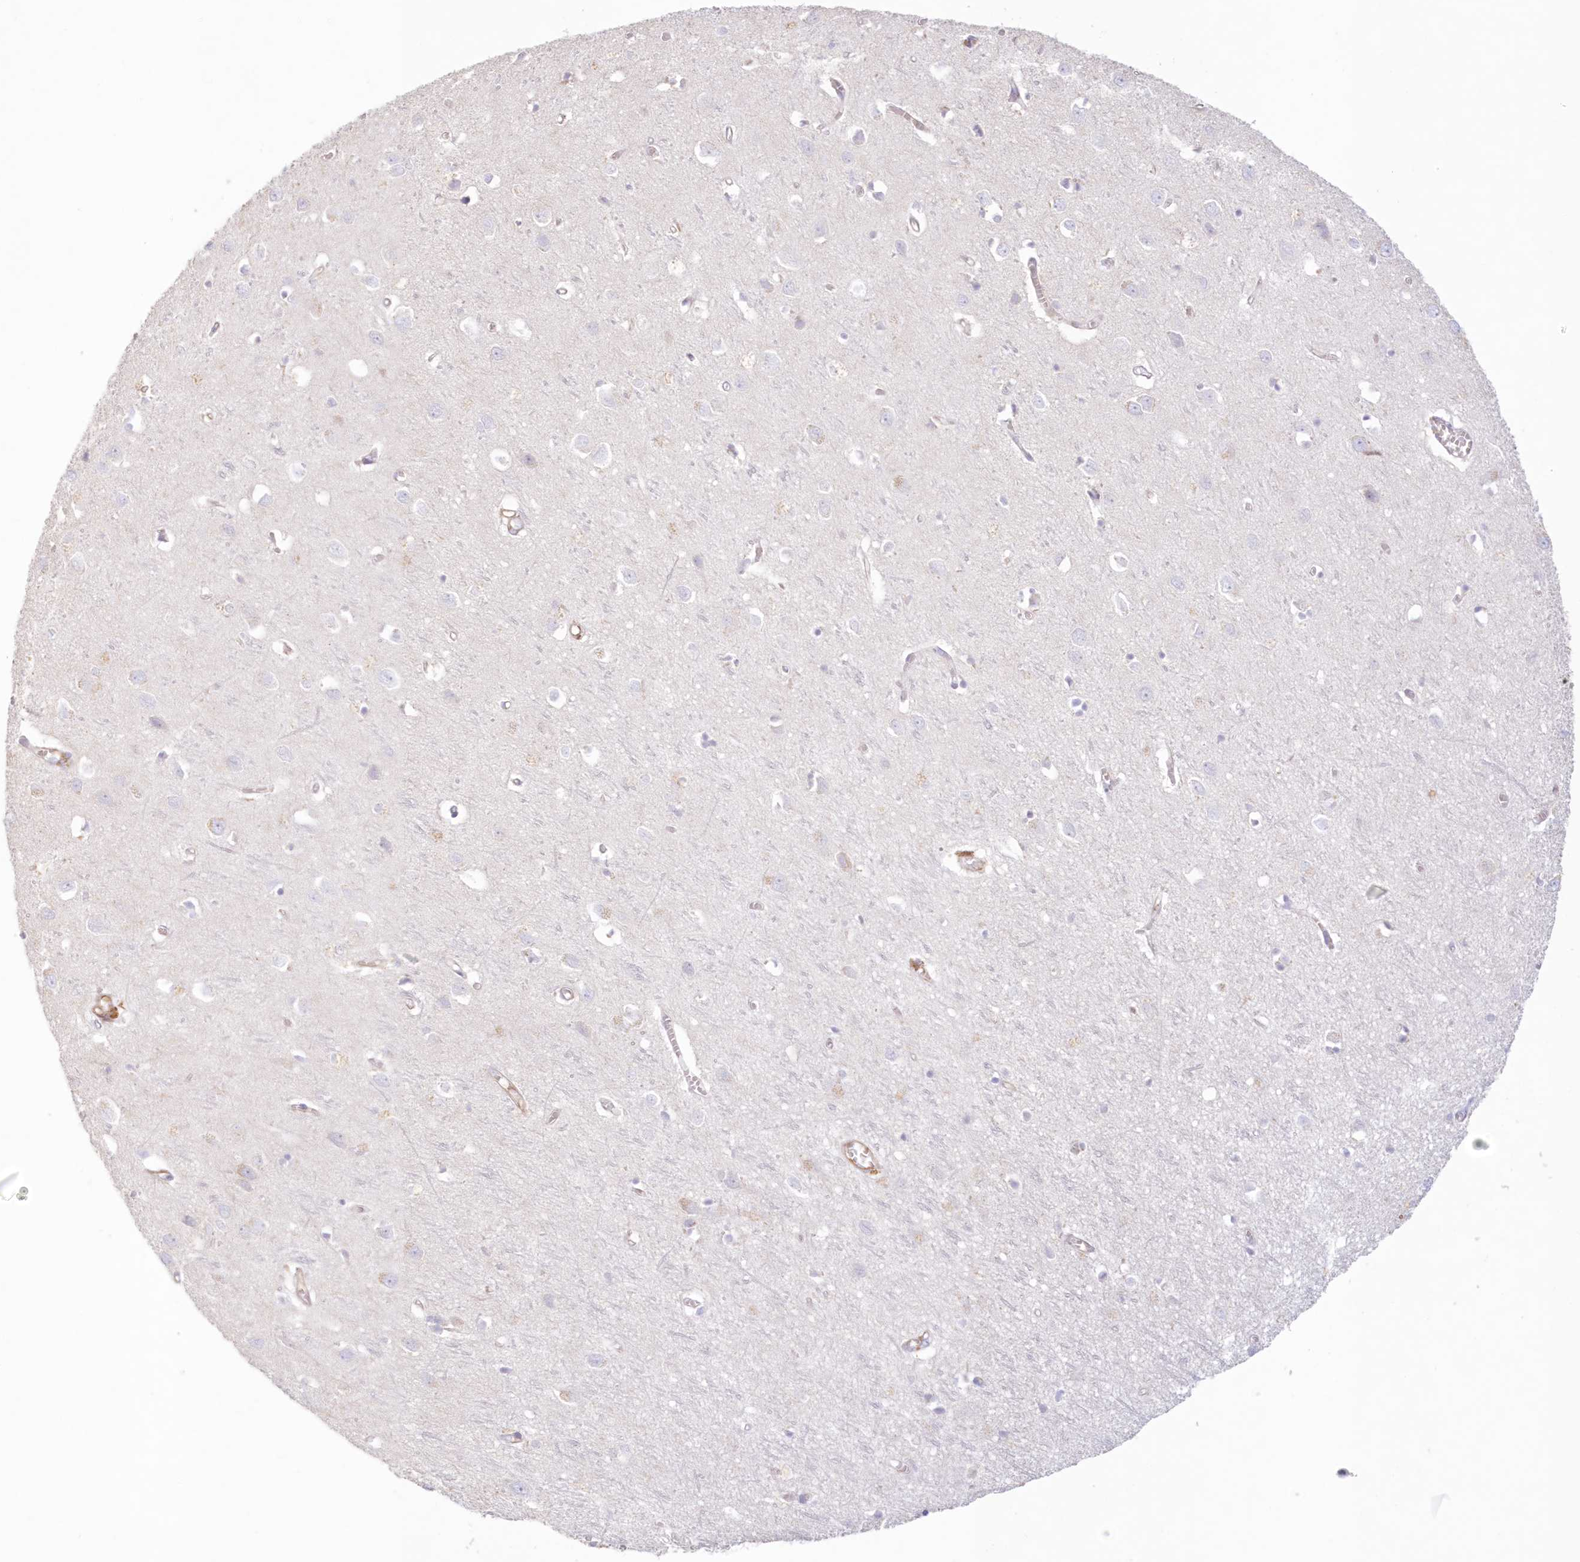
{"staining": {"intensity": "weak", "quantity": ">75%", "location": "cytoplasmic/membranous"}, "tissue": "cerebral cortex", "cell_type": "Endothelial cells", "image_type": "normal", "snomed": [{"axis": "morphology", "description": "Normal tissue, NOS"}, {"axis": "topography", "description": "Cerebral cortex"}], "caption": "Immunohistochemical staining of benign cerebral cortex exhibits weak cytoplasmic/membranous protein expression in about >75% of endothelial cells.", "gene": "DMRTB1", "patient": {"sex": "female", "age": 64}}